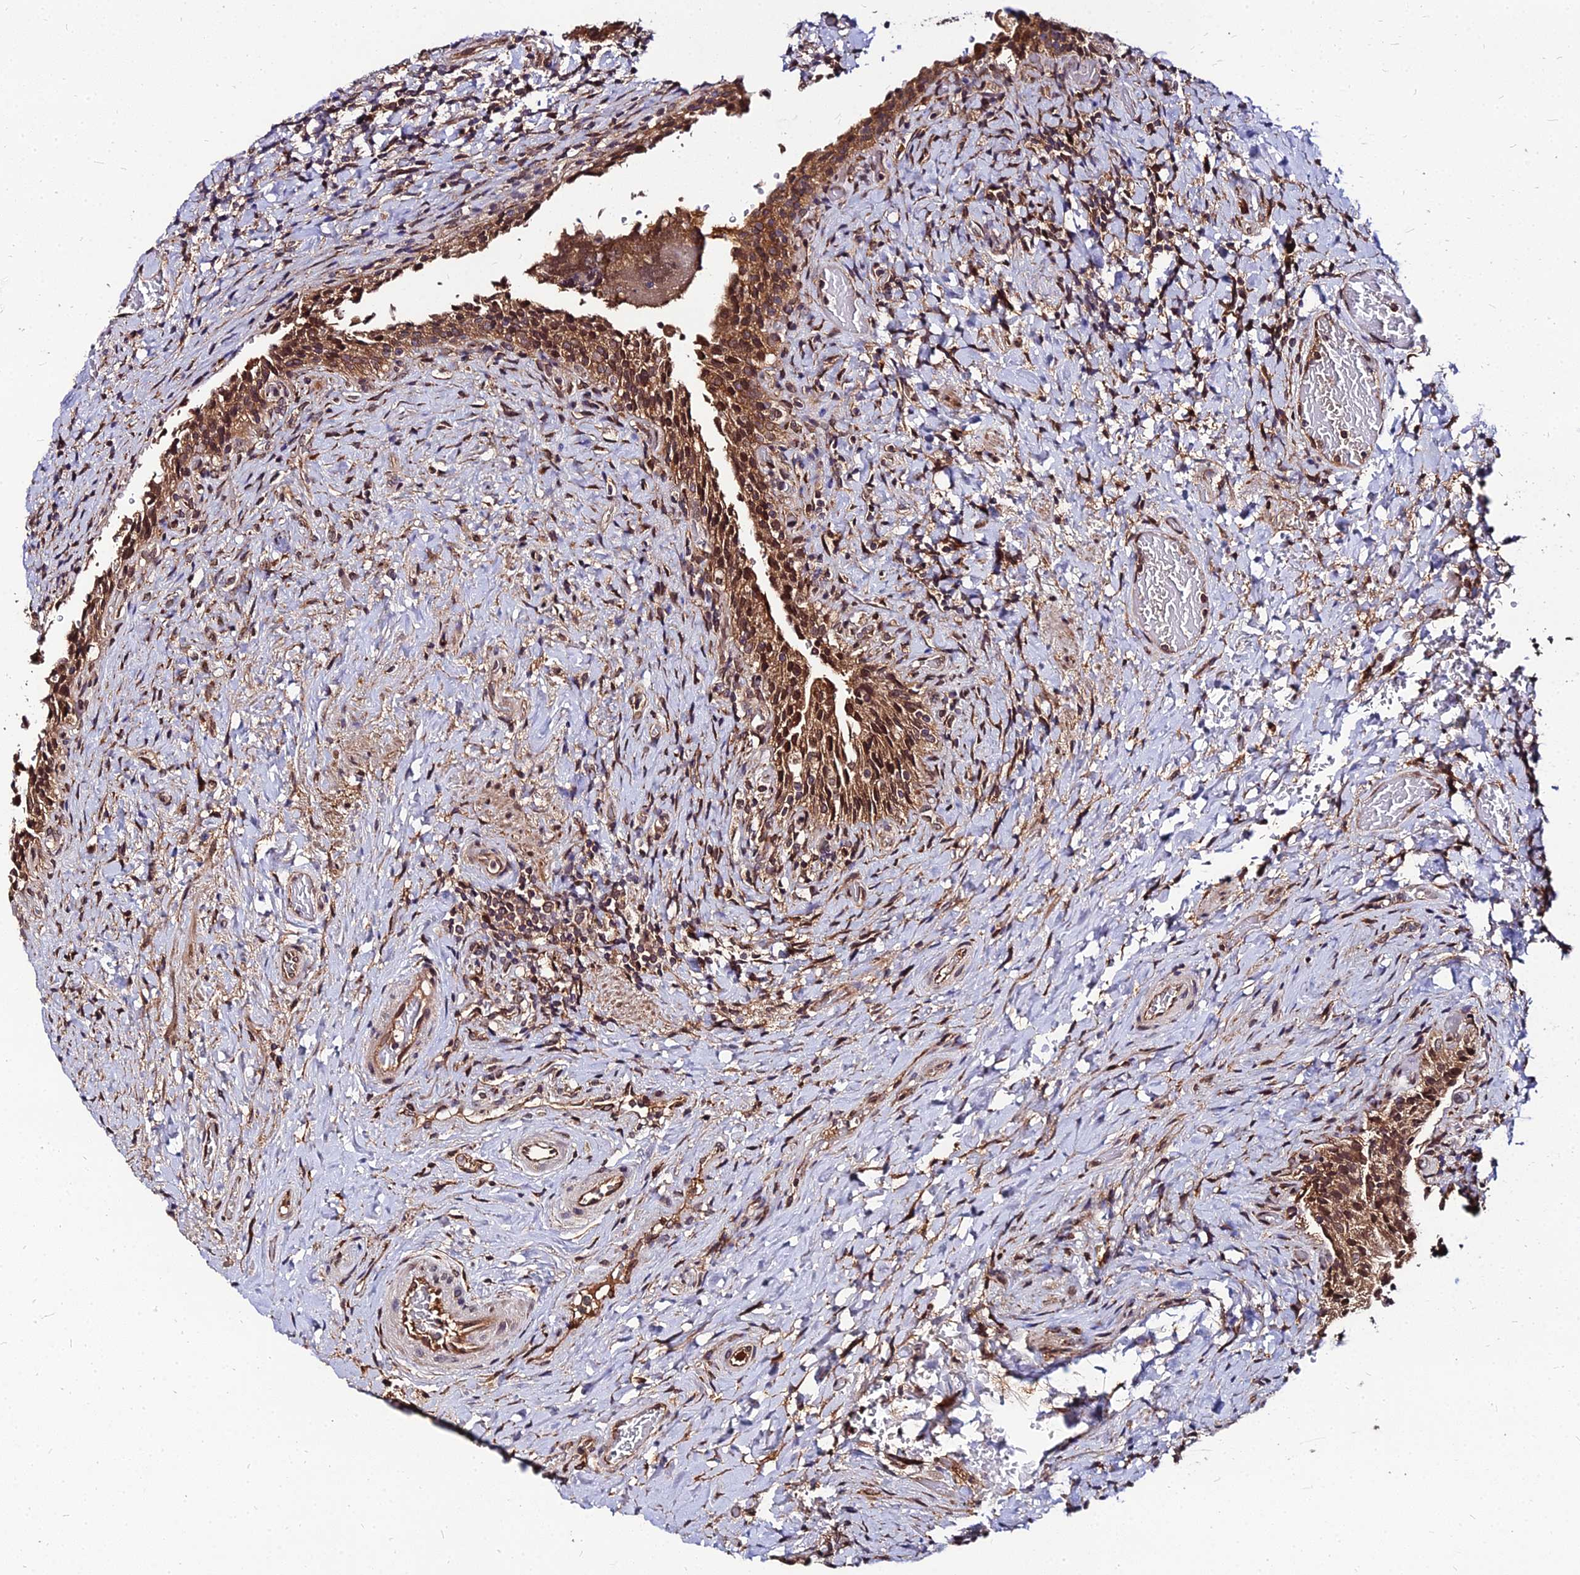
{"staining": {"intensity": "moderate", "quantity": ">75%", "location": "cytoplasmic/membranous,nuclear"}, "tissue": "urinary bladder", "cell_type": "Urothelial cells", "image_type": "normal", "snomed": [{"axis": "morphology", "description": "Normal tissue, NOS"}, {"axis": "morphology", "description": "Inflammation, NOS"}, {"axis": "topography", "description": "Urinary bladder"}], "caption": "Immunohistochemical staining of benign urinary bladder displays medium levels of moderate cytoplasmic/membranous,nuclear staining in approximately >75% of urothelial cells.", "gene": "PDE4D", "patient": {"sex": "male", "age": 64}}